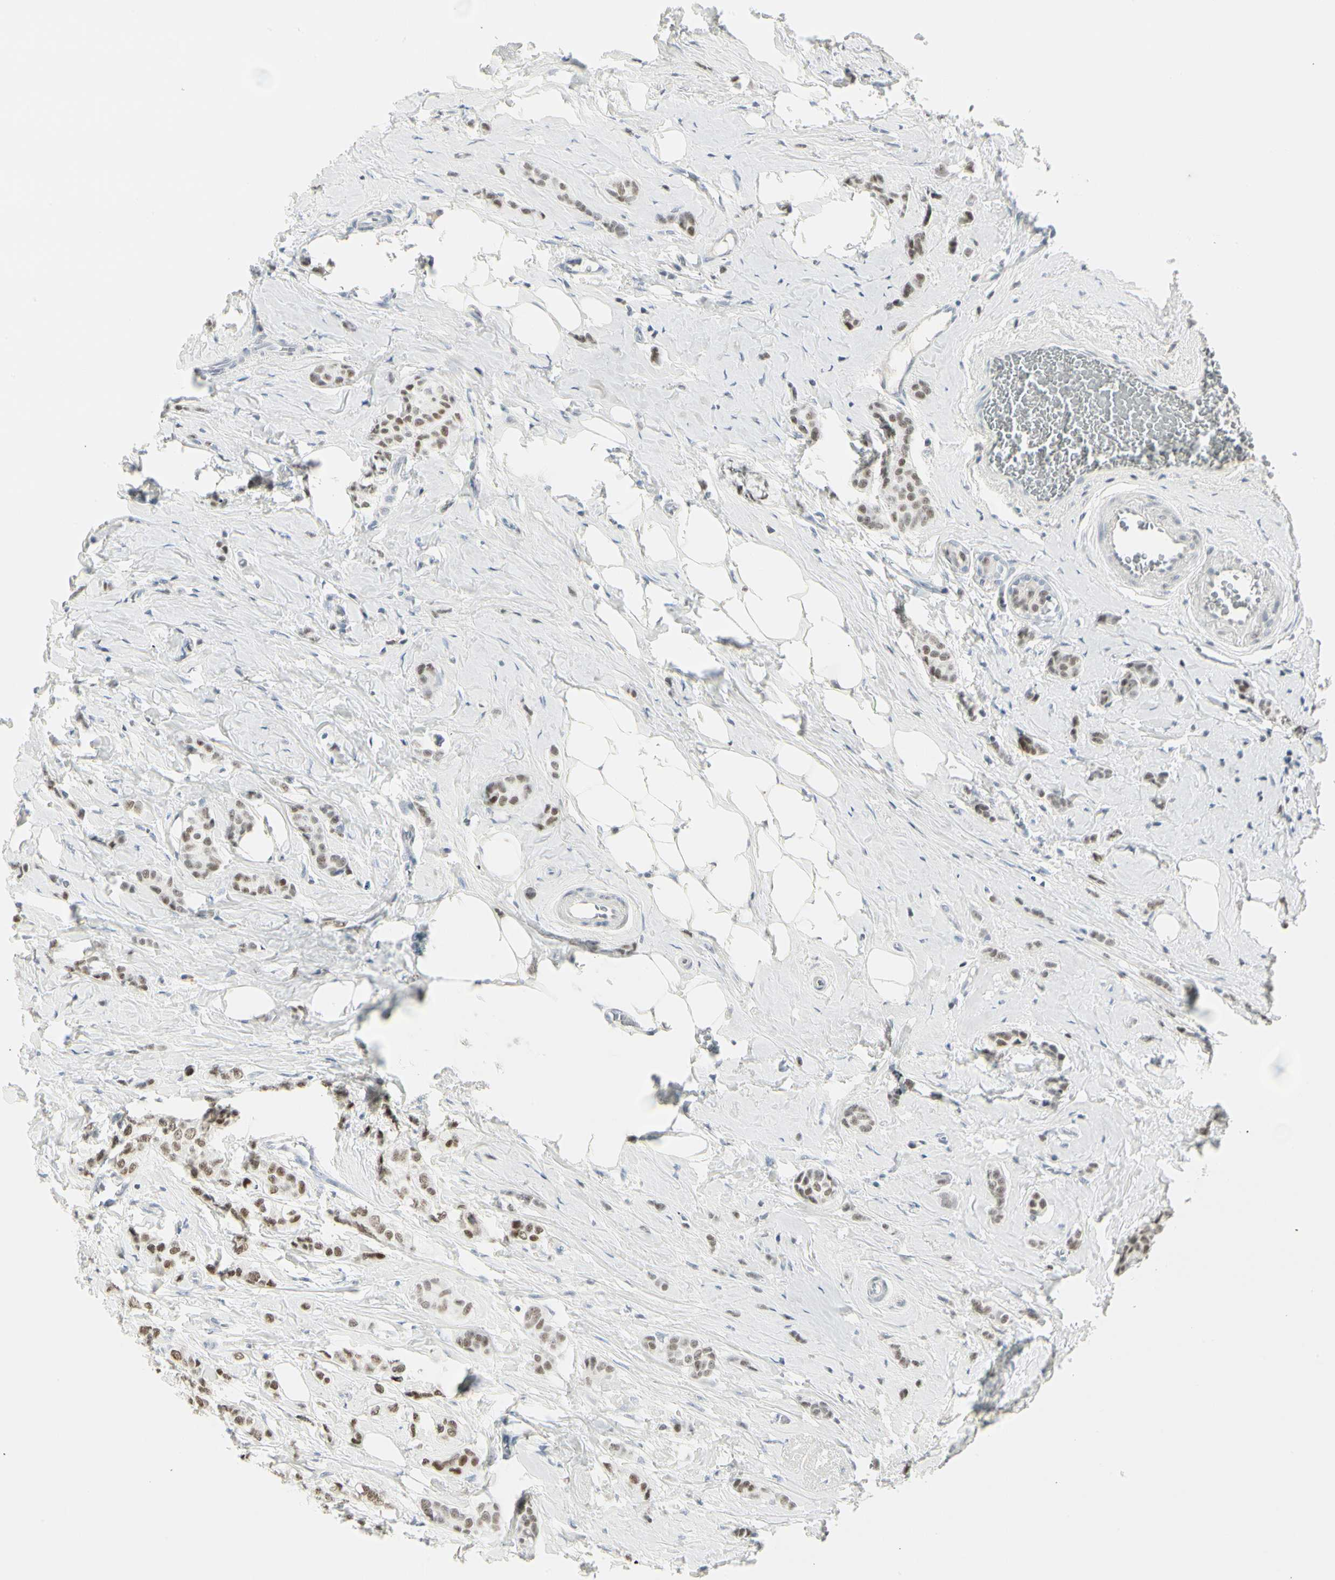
{"staining": {"intensity": "moderate", "quantity": ">75%", "location": "nuclear"}, "tissue": "breast cancer", "cell_type": "Tumor cells", "image_type": "cancer", "snomed": [{"axis": "morphology", "description": "Lobular carcinoma"}, {"axis": "topography", "description": "Breast"}], "caption": "Immunohistochemistry of human lobular carcinoma (breast) reveals medium levels of moderate nuclear expression in about >75% of tumor cells. (DAB (3,3'-diaminobenzidine) IHC with brightfield microscopy, high magnification).", "gene": "ZBTB7B", "patient": {"sex": "female", "age": 60}}